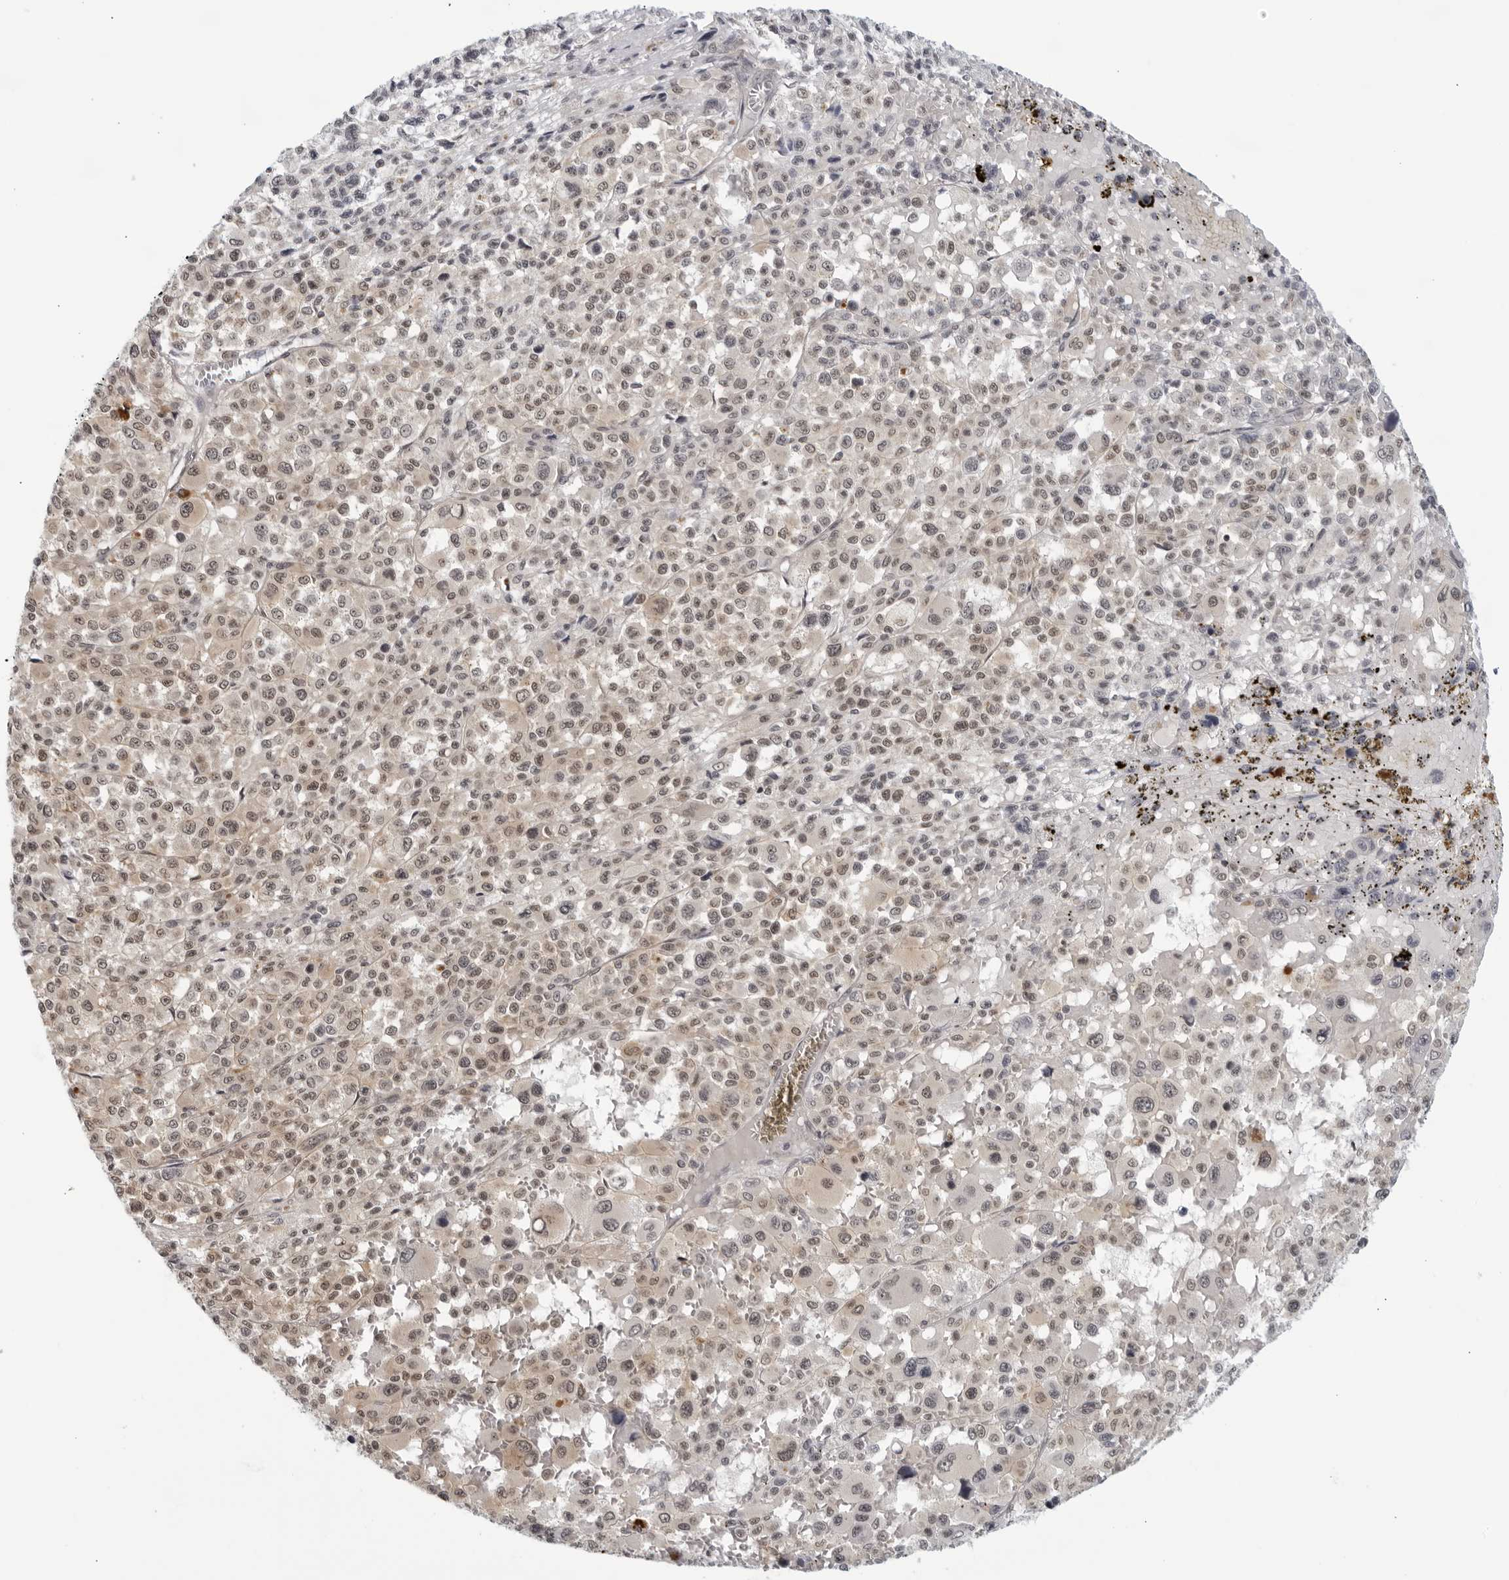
{"staining": {"intensity": "moderate", "quantity": ">75%", "location": "nuclear"}, "tissue": "melanoma", "cell_type": "Tumor cells", "image_type": "cancer", "snomed": [{"axis": "morphology", "description": "Malignant melanoma, Metastatic site"}, {"axis": "topography", "description": "Skin"}], "caption": "Approximately >75% of tumor cells in human melanoma exhibit moderate nuclear protein expression as visualized by brown immunohistochemical staining.", "gene": "CC2D1B", "patient": {"sex": "female", "age": 74}}